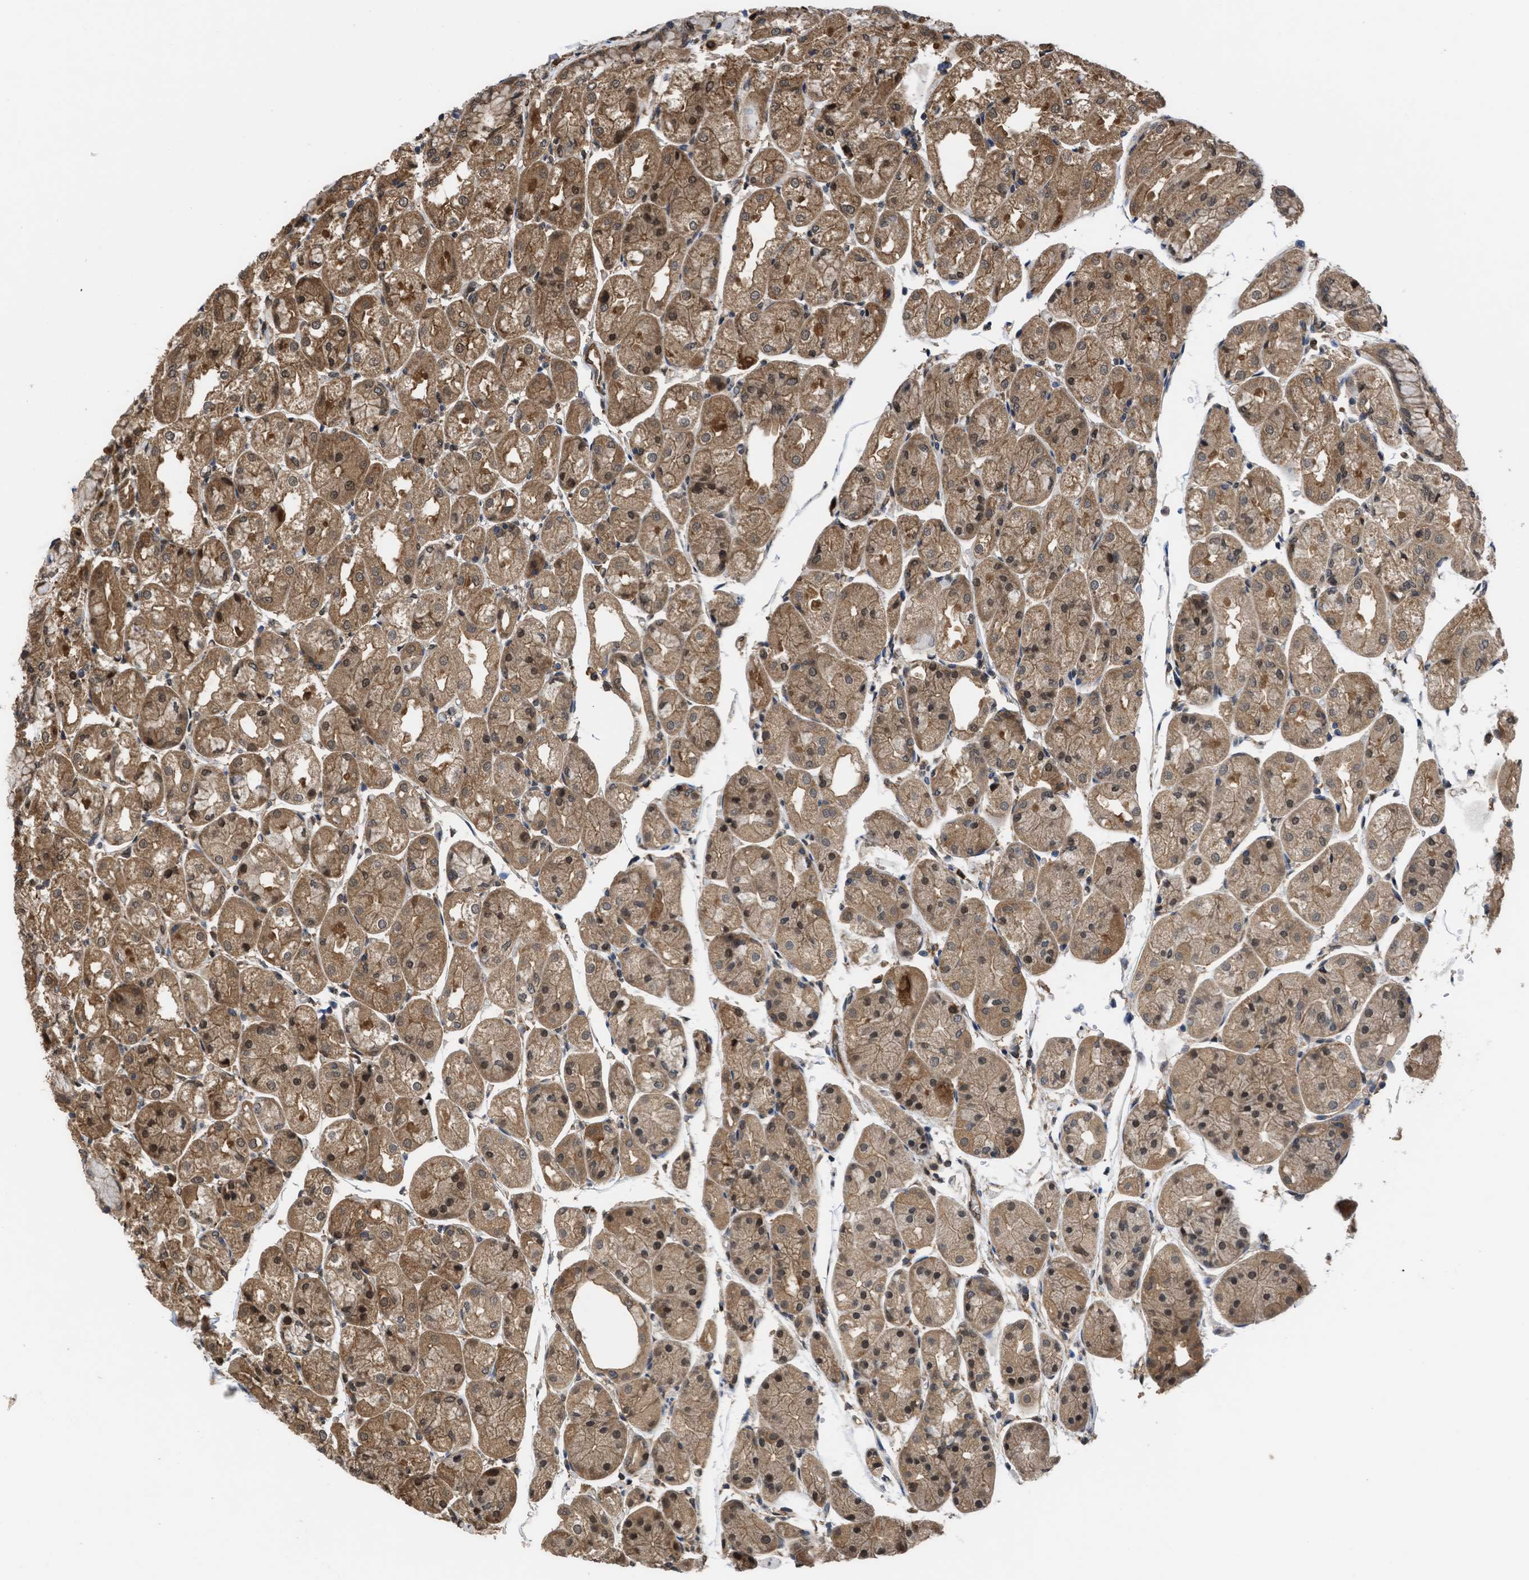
{"staining": {"intensity": "moderate", "quantity": ">75%", "location": "cytoplasmic/membranous,nuclear"}, "tissue": "stomach", "cell_type": "Glandular cells", "image_type": "normal", "snomed": [{"axis": "morphology", "description": "Normal tissue, NOS"}, {"axis": "topography", "description": "Stomach, upper"}], "caption": "Stomach stained with DAB immunohistochemistry displays medium levels of moderate cytoplasmic/membranous,nuclear positivity in about >75% of glandular cells. (DAB IHC, brown staining for protein, blue staining for nuclei).", "gene": "YWHAG", "patient": {"sex": "male", "age": 72}}